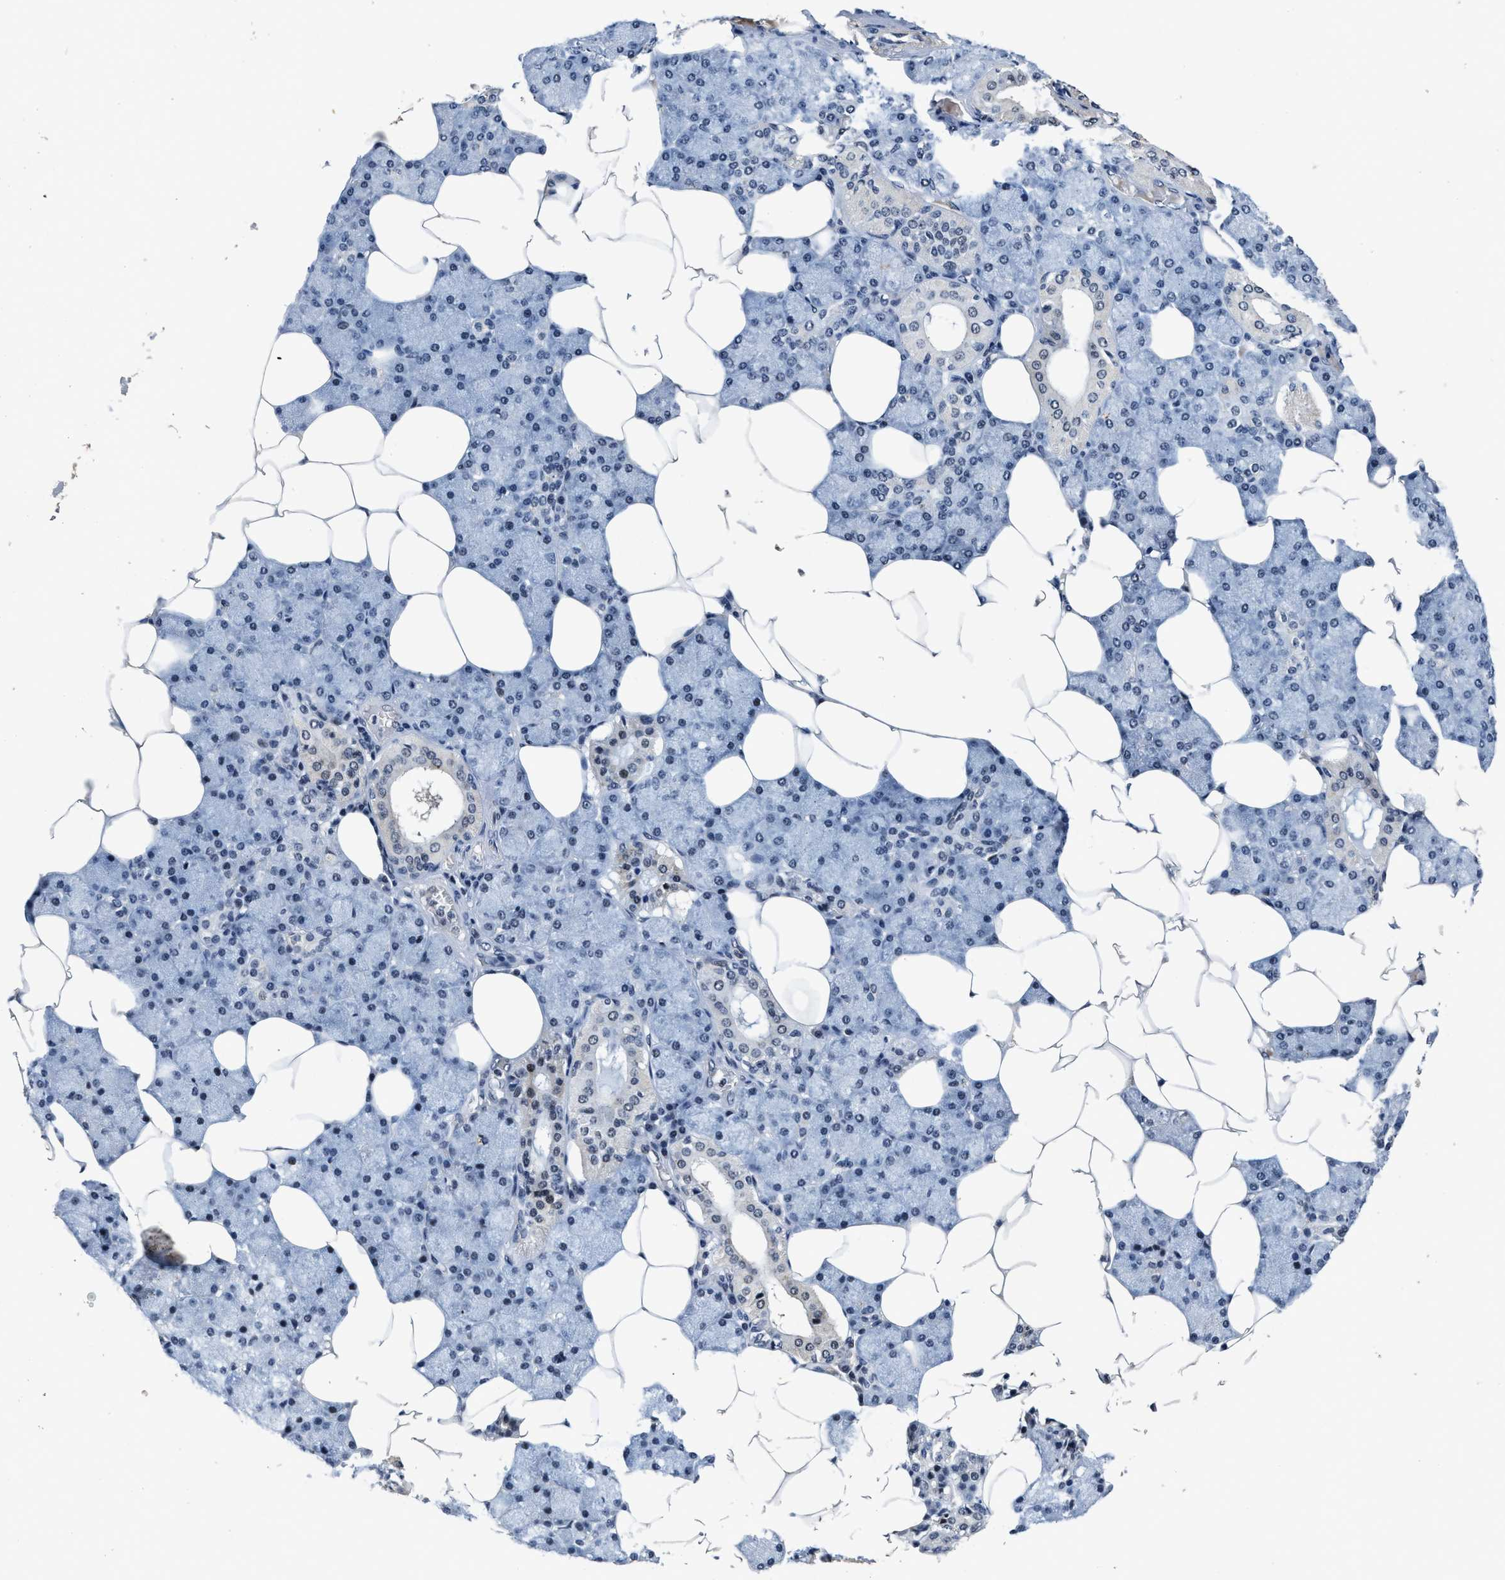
{"staining": {"intensity": "strong", "quantity": "25%-75%", "location": "nuclear"}, "tissue": "salivary gland", "cell_type": "Glandular cells", "image_type": "normal", "snomed": [{"axis": "morphology", "description": "Normal tissue, NOS"}, {"axis": "topography", "description": "Salivary gland"}], "caption": "A photomicrograph showing strong nuclear expression in about 25%-75% of glandular cells in normal salivary gland, as visualized by brown immunohistochemical staining.", "gene": "ZNF233", "patient": {"sex": "male", "age": 62}}